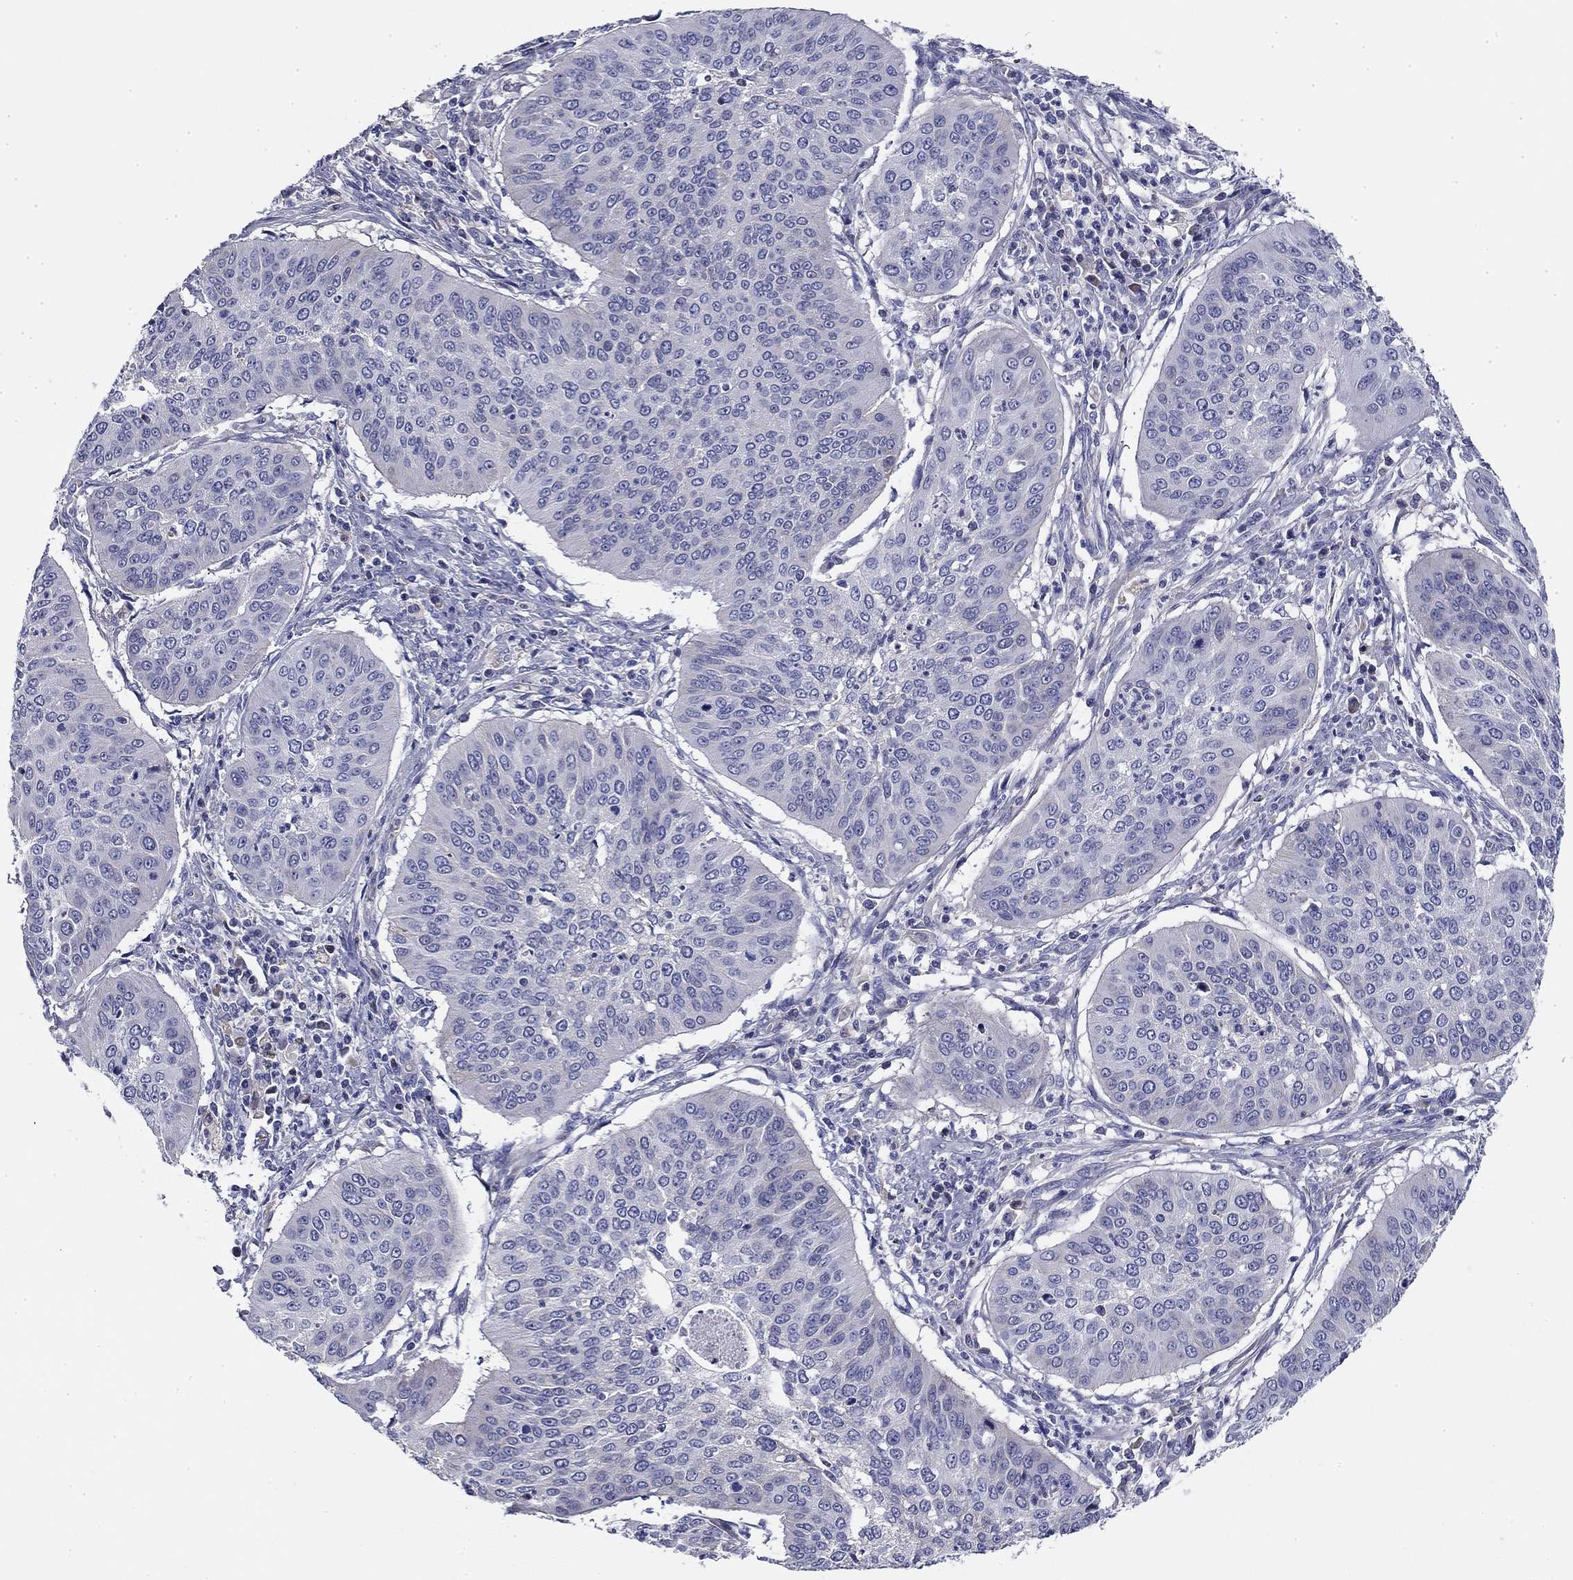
{"staining": {"intensity": "negative", "quantity": "none", "location": "none"}, "tissue": "cervical cancer", "cell_type": "Tumor cells", "image_type": "cancer", "snomed": [{"axis": "morphology", "description": "Normal tissue, NOS"}, {"axis": "morphology", "description": "Squamous cell carcinoma, NOS"}, {"axis": "topography", "description": "Cervix"}], "caption": "The immunohistochemistry (IHC) photomicrograph has no significant expression in tumor cells of squamous cell carcinoma (cervical) tissue.", "gene": "CPLX4", "patient": {"sex": "female", "age": 39}}